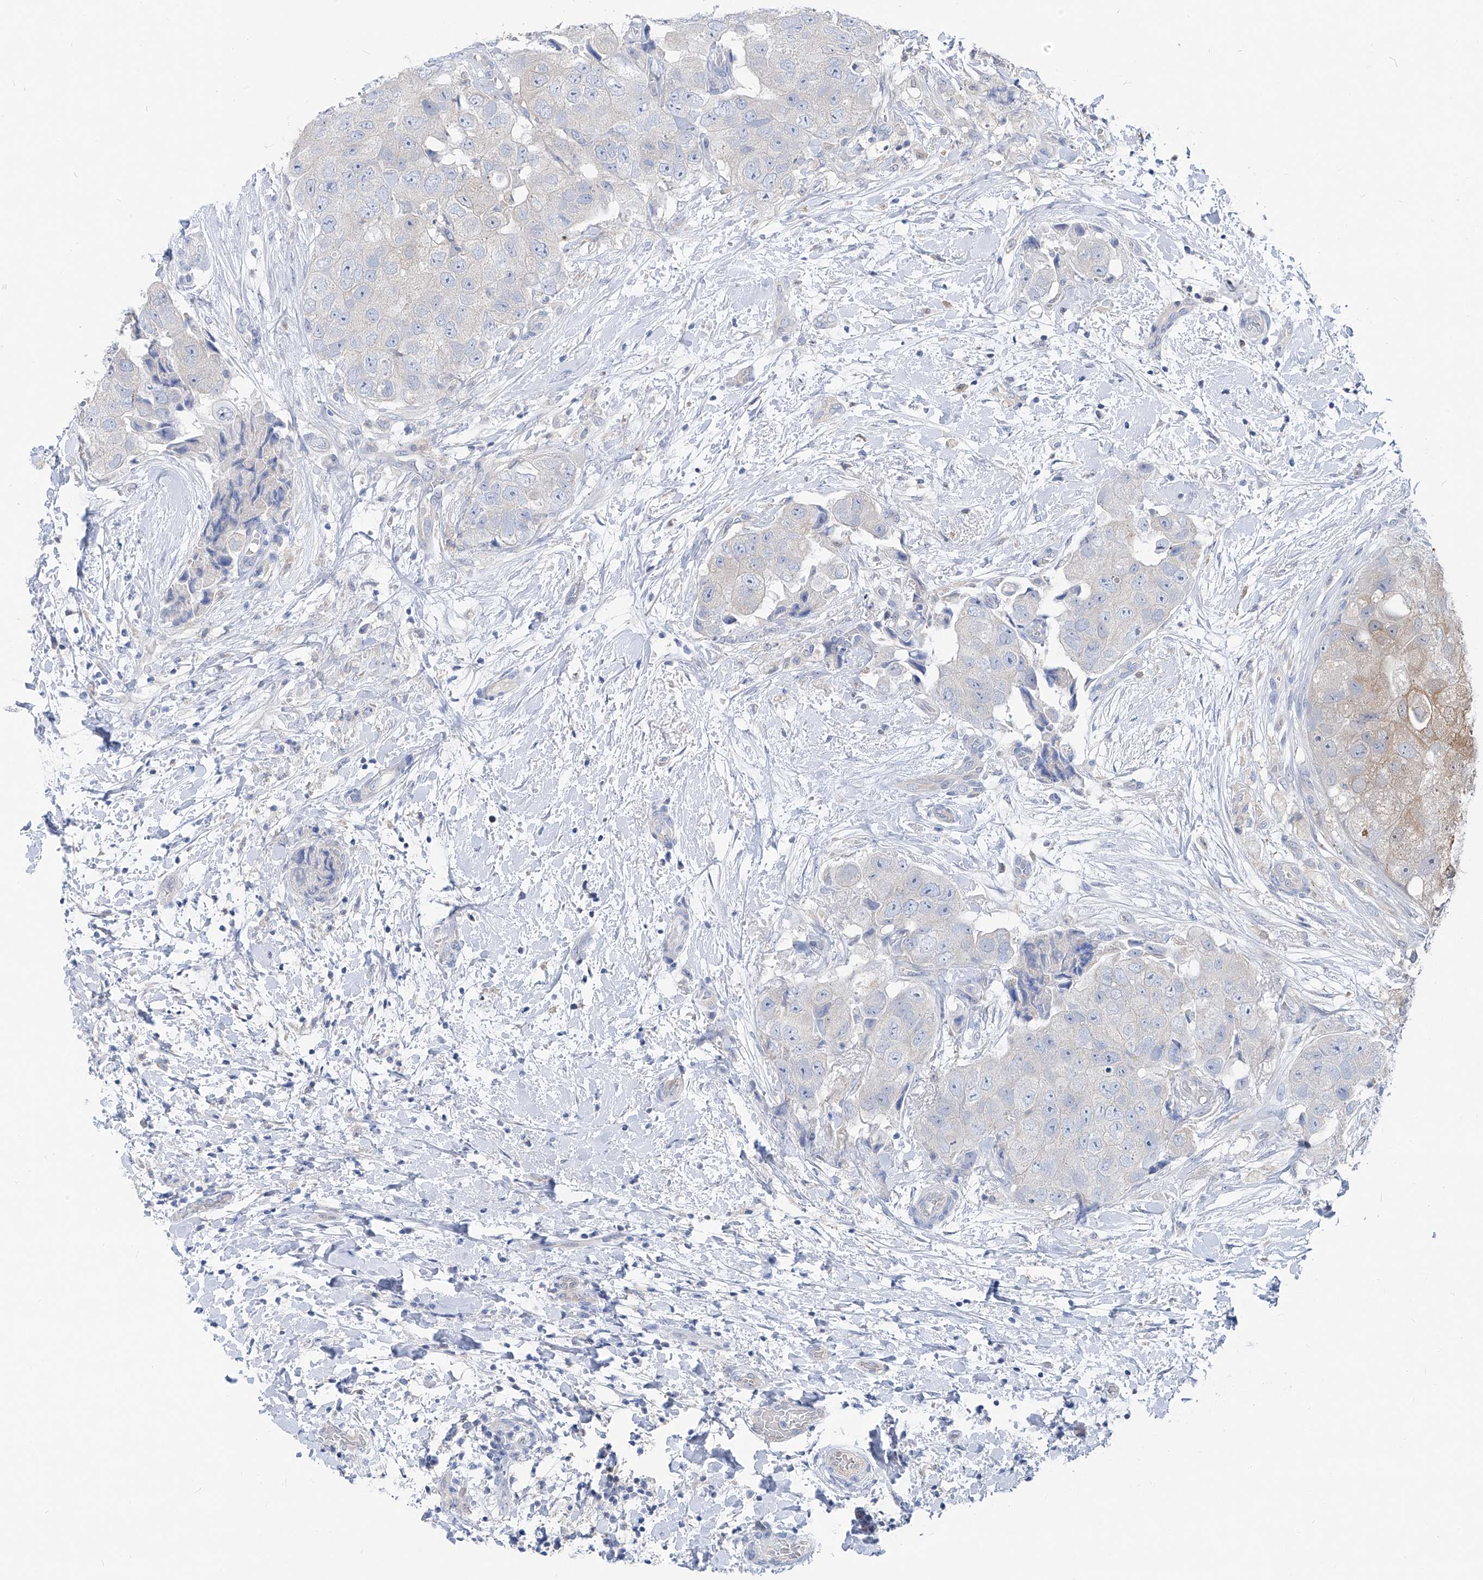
{"staining": {"intensity": "weak", "quantity": "<25%", "location": "cytoplasmic/membranous"}, "tissue": "breast cancer", "cell_type": "Tumor cells", "image_type": "cancer", "snomed": [{"axis": "morphology", "description": "Normal tissue, NOS"}, {"axis": "morphology", "description": "Duct carcinoma"}, {"axis": "topography", "description": "Breast"}], "caption": "Intraductal carcinoma (breast) was stained to show a protein in brown. There is no significant positivity in tumor cells.", "gene": "UFL1", "patient": {"sex": "female", "age": 62}}